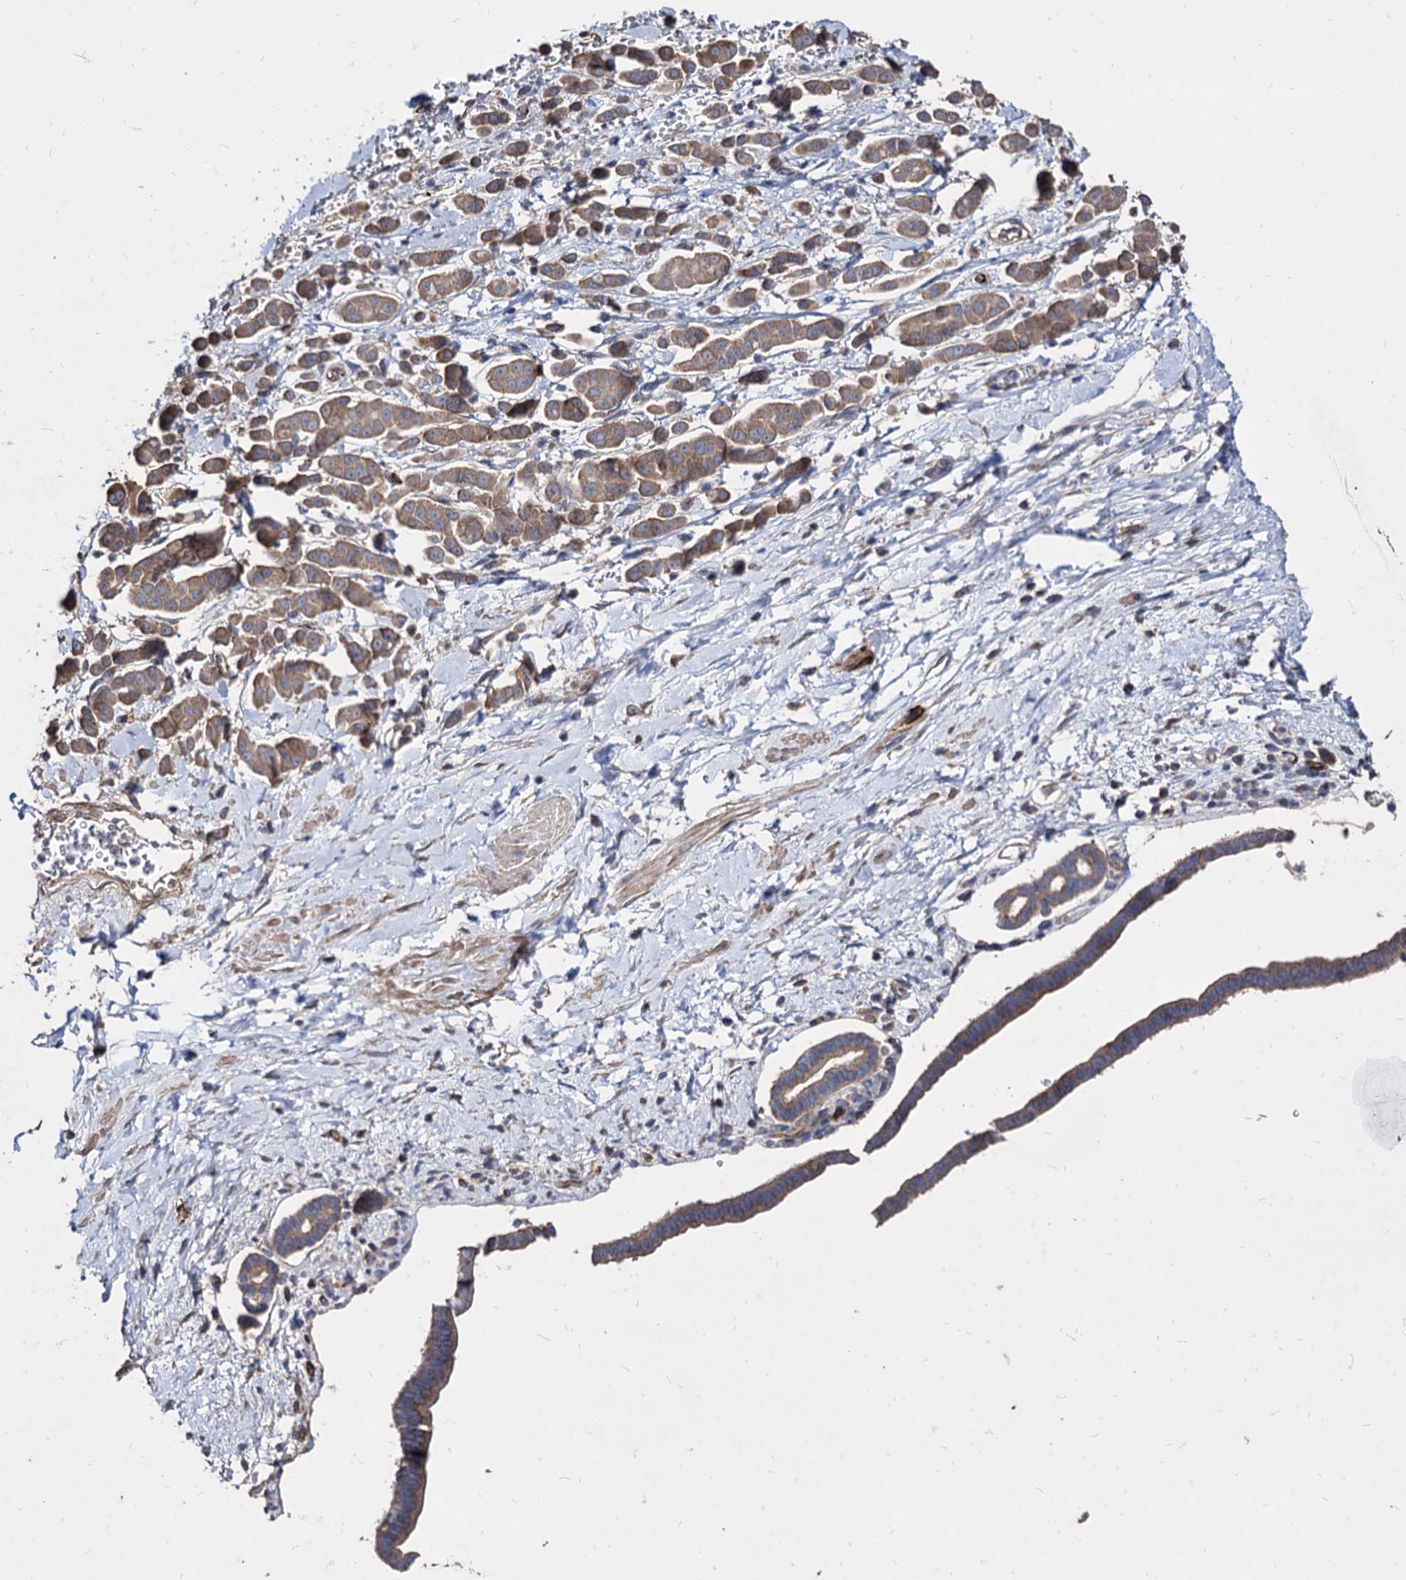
{"staining": {"intensity": "moderate", "quantity": "25%-75%", "location": "cytoplasmic/membranous"}, "tissue": "pancreatic cancer", "cell_type": "Tumor cells", "image_type": "cancer", "snomed": [{"axis": "morphology", "description": "Normal tissue, NOS"}, {"axis": "morphology", "description": "Adenocarcinoma, NOS"}, {"axis": "topography", "description": "Pancreas"}], "caption": "Pancreatic cancer stained with a protein marker reveals moderate staining in tumor cells.", "gene": "WDR11", "patient": {"sex": "female", "age": 64}}